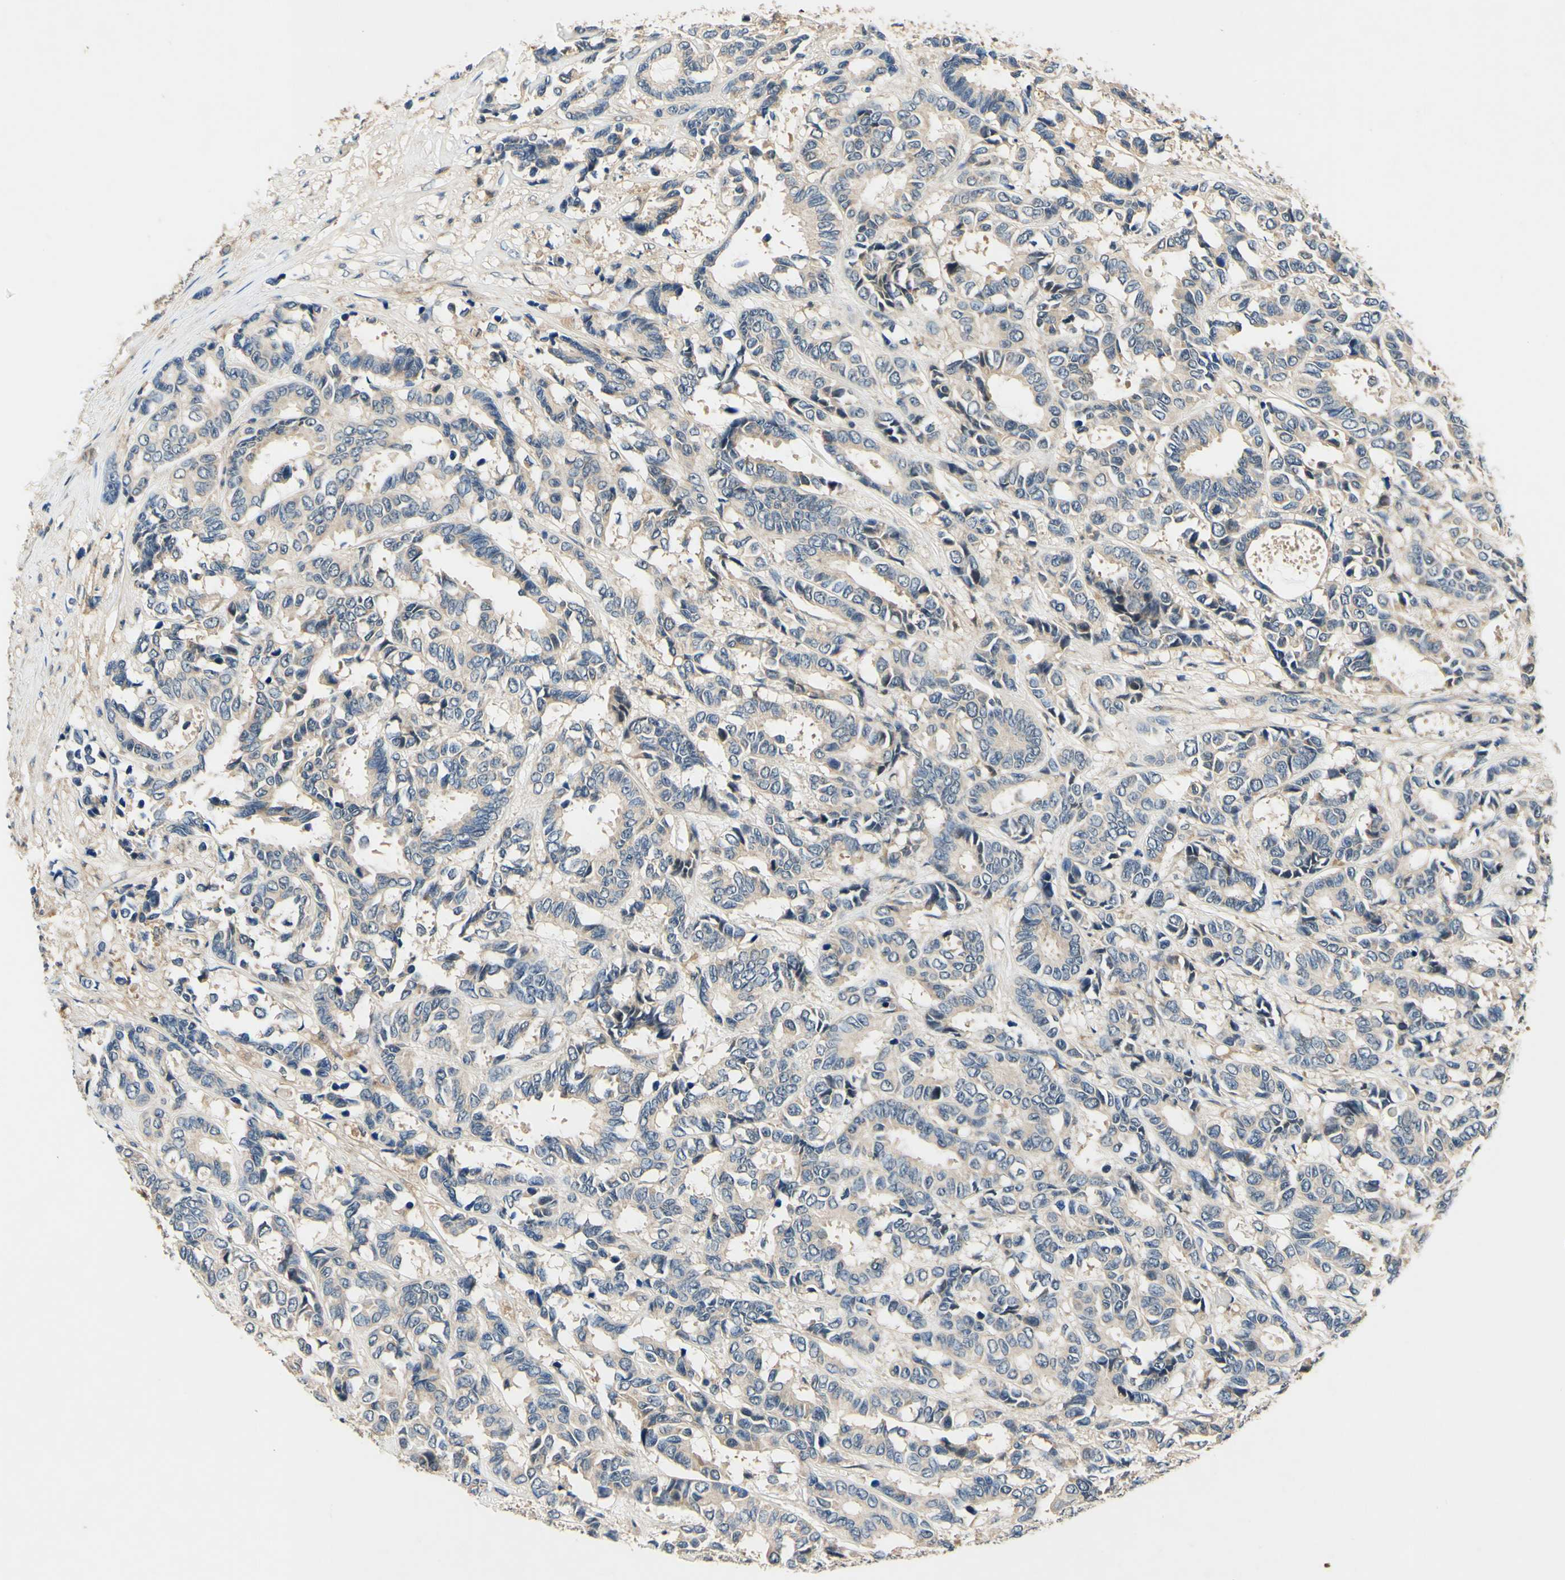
{"staining": {"intensity": "weak", "quantity": ">75%", "location": "cytoplasmic/membranous"}, "tissue": "breast cancer", "cell_type": "Tumor cells", "image_type": "cancer", "snomed": [{"axis": "morphology", "description": "Duct carcinoma"}, {"axis": "topography", "description": "Breast"}], "caption": "Breast cancer (infiltrating ductal carcinoma) stained for a protein (brown) displays weak cytoplasmic/membranous positive positivity in approximately >75% of tumor cells.", "gene": "PLA2G4A", "patient": {"sex": "female", "age": 87}}